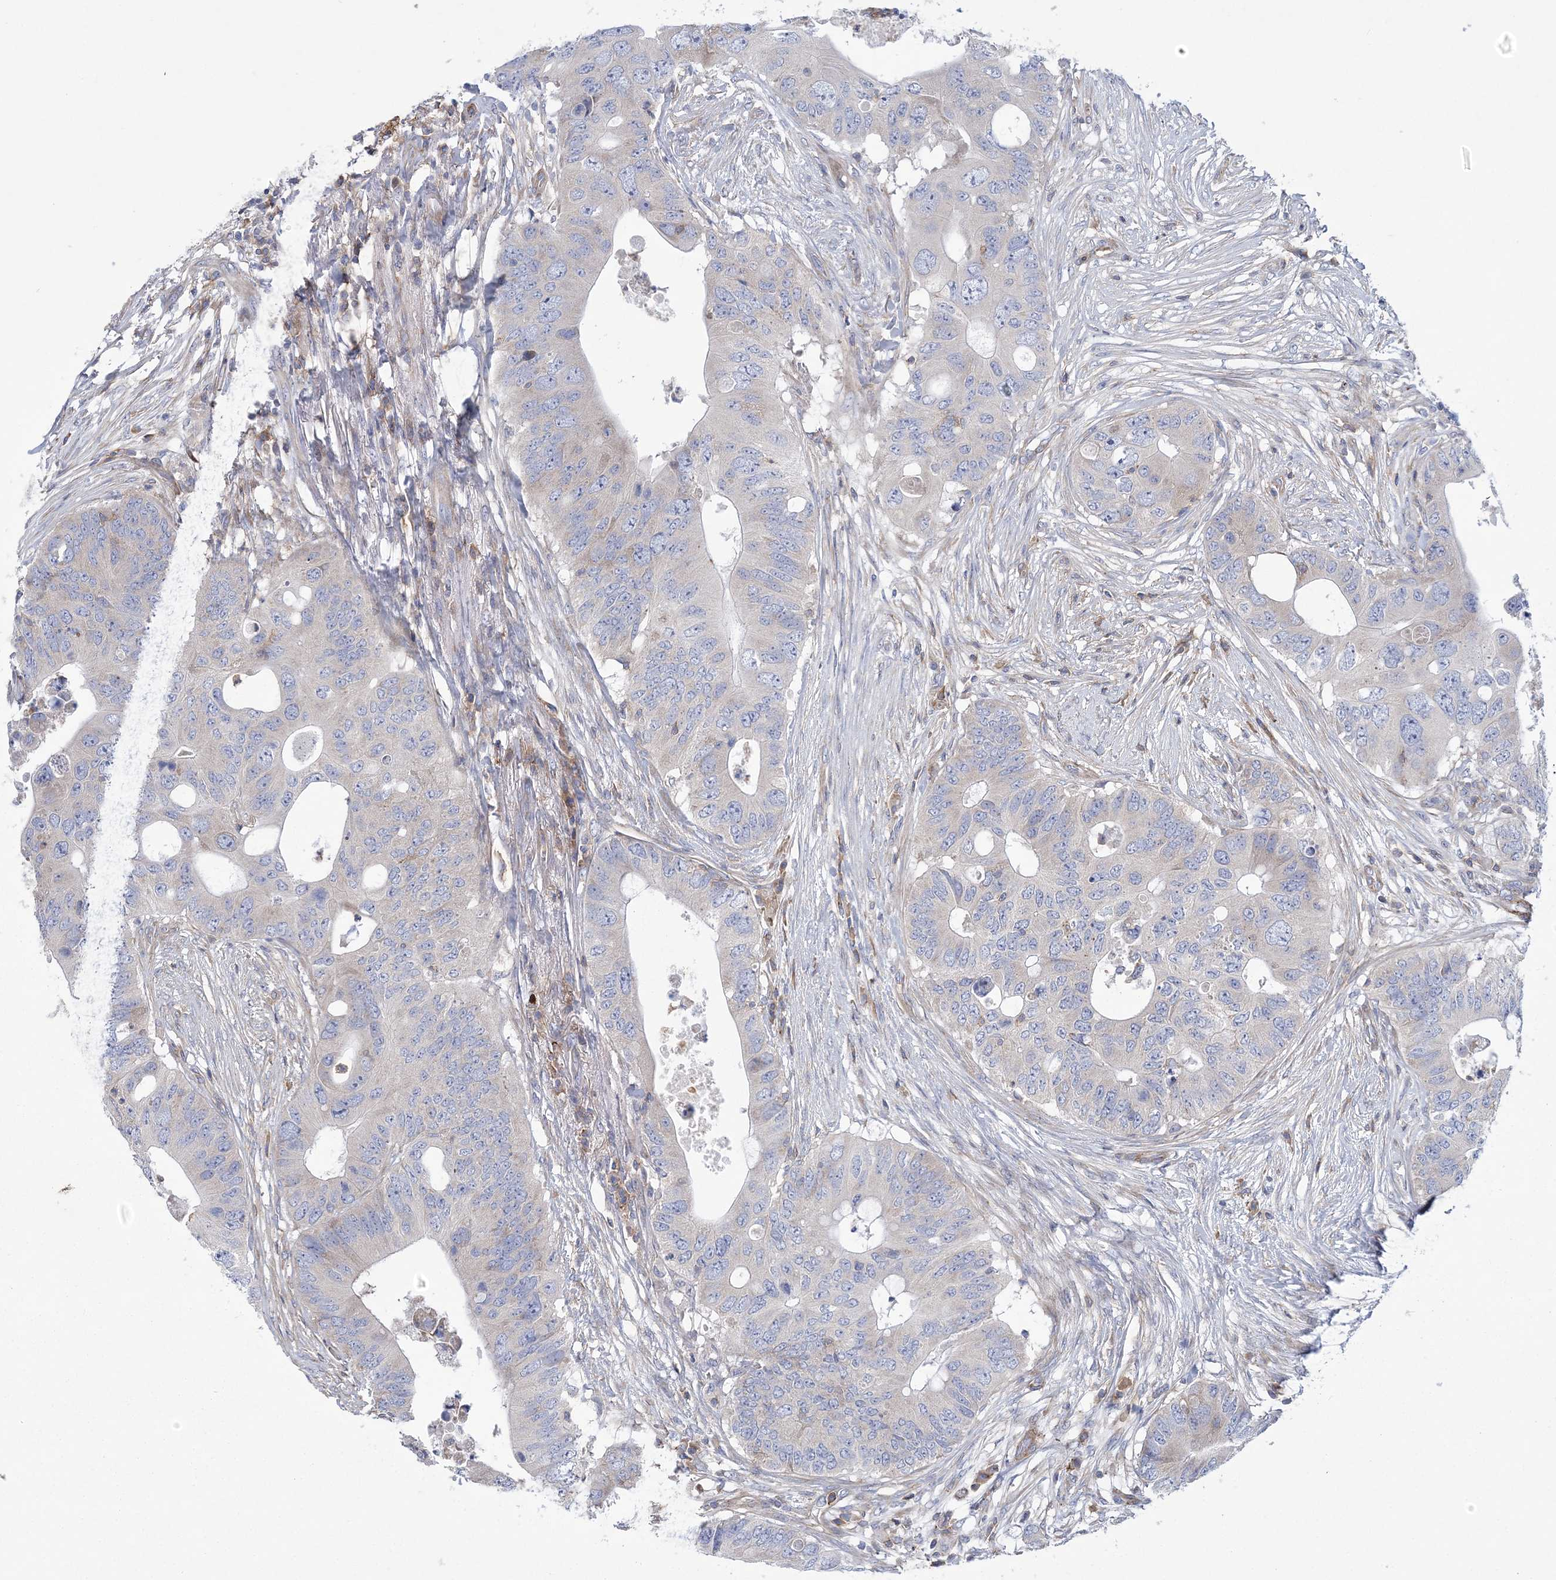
{"staining": {"intensity": "weak", "quantity": "<25%", "location": "cytoplasmic/membranous"}, "tissue": "colorectal cancer", "cell_type": "Tumor cells", "image_type": "cancer", "snomed": [{"axis": "morphology", "description": "Adenocarcinoma, NOS"}, {"axis": "topography", "description": "Colon"}], "caption": "Colorectal cancer stained for a protein using IHC displays no expression tumor cells.", "gene": "ARSJ", "patient": {"sex": "male", "age": 71}}